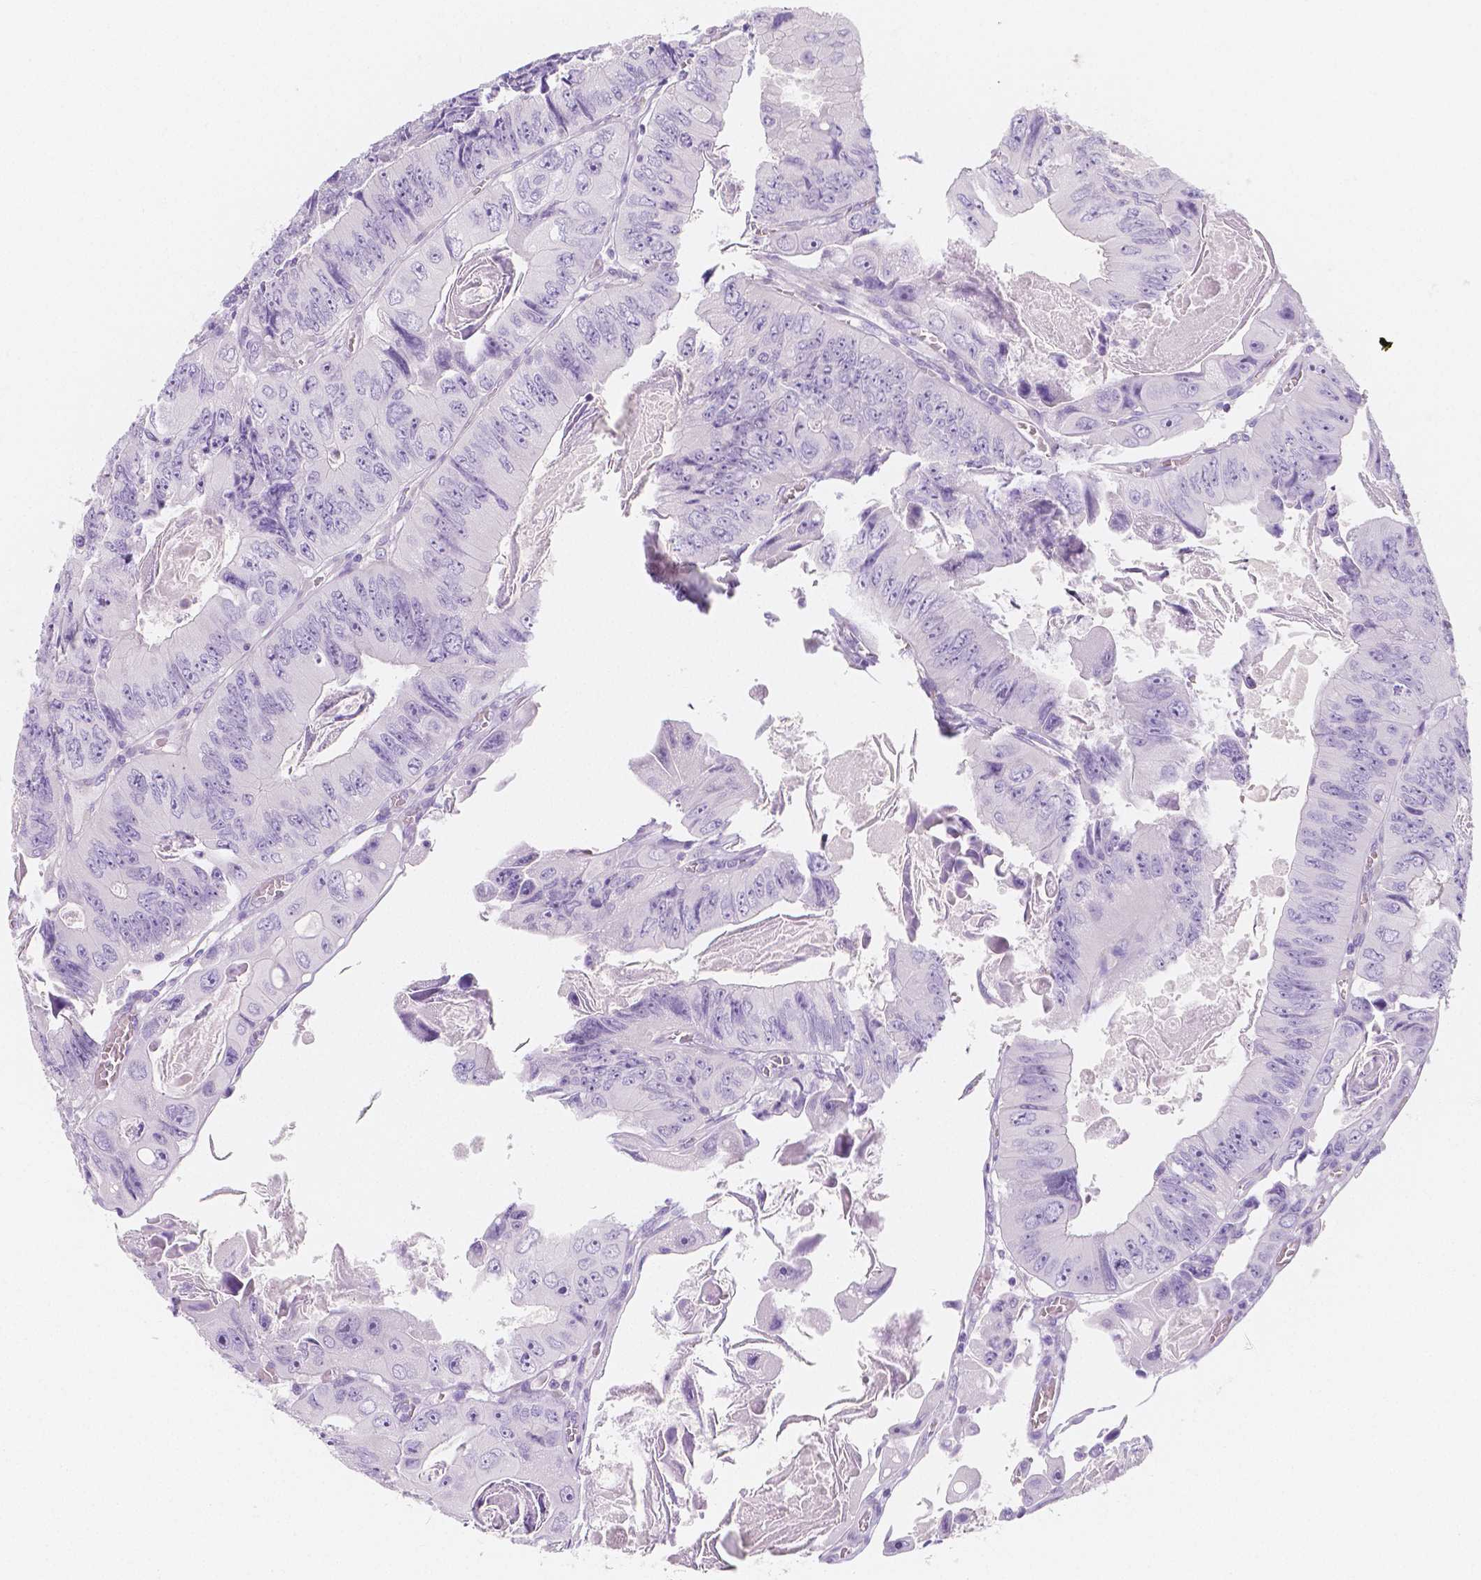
{"staining": {"intensity": "negative", "quantity": "none", "location": "none"}, "tissue": "colorectal cancer", "cell_type": "Tumor cells", "image_type": "cancer", "snomed": [{"axis": "morphology", "description": "Adenocarcinoma, NOS"}, {"axis": "topography", "description": "Colon"}], "caption": "The photomicrograph displays no staining of tumor cells in colorectal cancer (adenocarcinoma).", "gene": "MAP1A", "patient": {"sex": "female", "age": 84}}